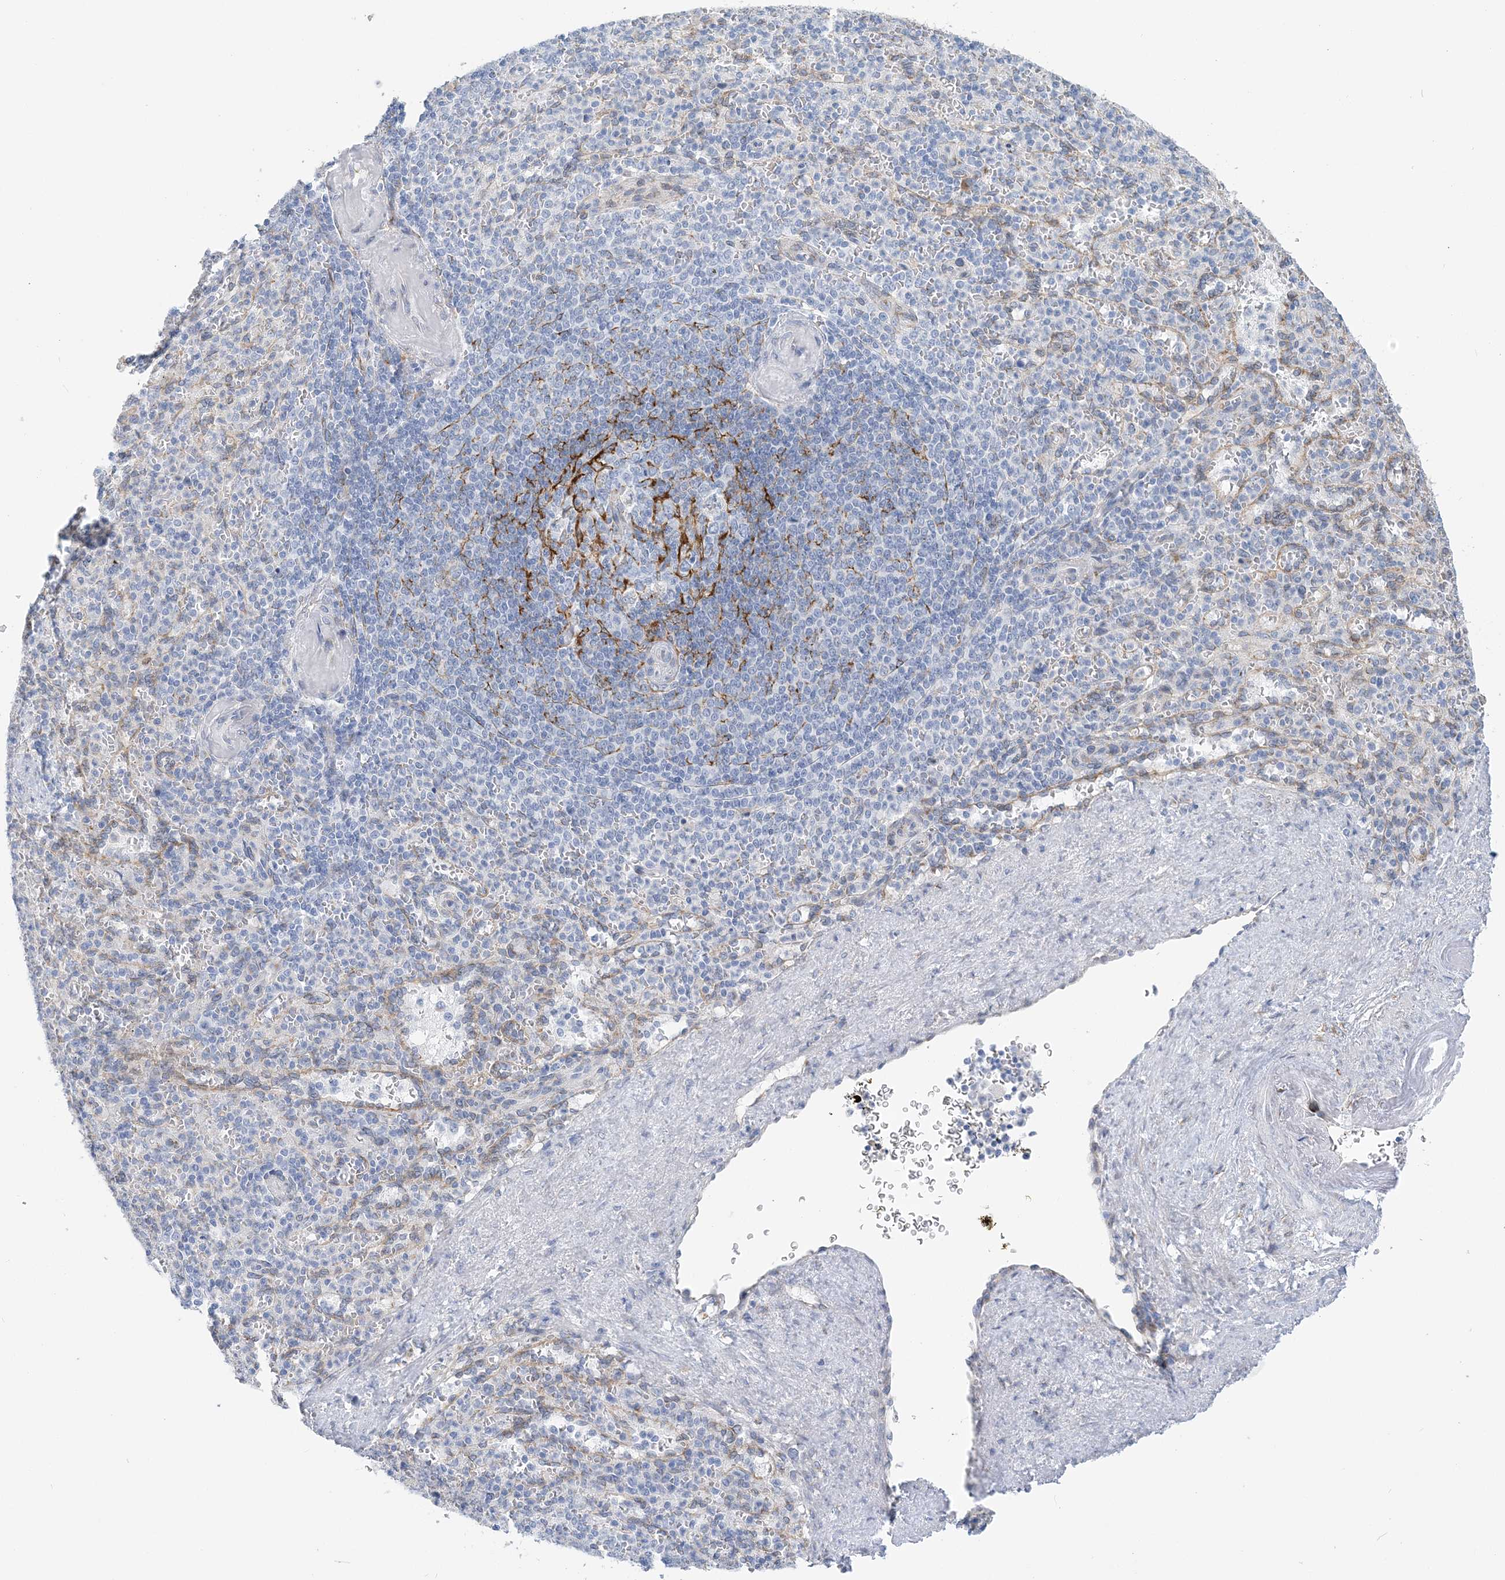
{"staining": {"intensity": "negative", "quantity": "none", "location": "none"}, "tissue": "spleen", "cell_type": "Cells in red pulp", "image_type": "normal", "snomed": [{"axis": "morphology", "description": "Normal tissue, NOS"}, {"axis": "topography", "description": "Spleen"}], "caption": "Unremarkable spleen was stained to show a protein in brown. There is no significant expression in cells in red pulp. The staining was performed using DAB (3,3'-diaminobenzidine) to visualize the protein expression in brown, while the nuclei were stained in blue with hematoxylin (Magnification: 20x).", "gene": "PLEKHG4B", "patient": {"sex": "female", "age": 74}}